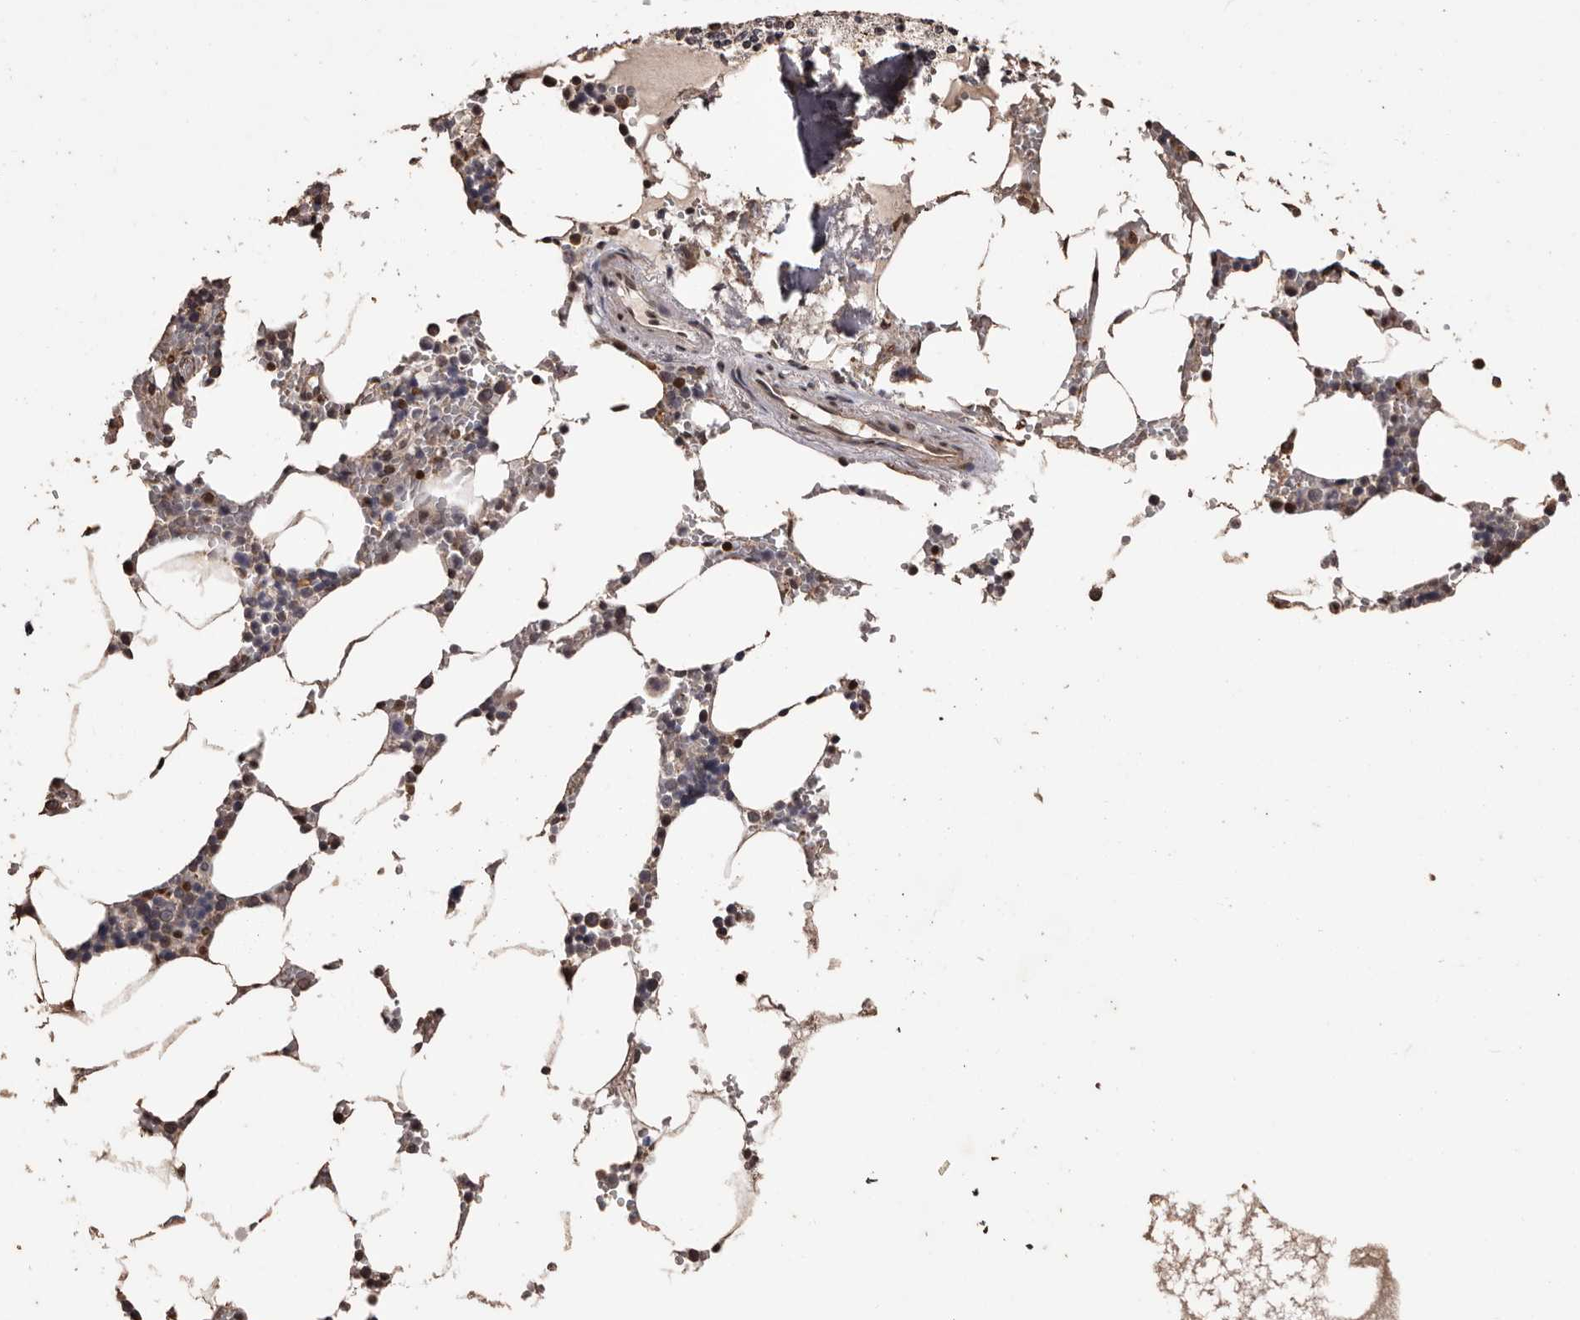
{"staining": {"intensity": "moderate", "quantity": "<25%", "location": "cytoplasmic/membranous"}, "tissue": "bone marrow", "cell_type": "Hematopoietic cells", "image_type": "normal", "snomed": [{"axis": "morphology", "description": "Normal tissue, NOS"}, {"axis": "topography", "description": "Bone marrow"}], "caption": "A brown stain labels moderate cytoplasmic/membranous staining of a protein in hematopoietic cells of benign bone marrow. (Stains: DAB in brown, nuclei in blue, Microscopy: brightfield microscopy at high magnification).", "gene": "NAV1", "patient": {"sex": "male", "age": 70}}